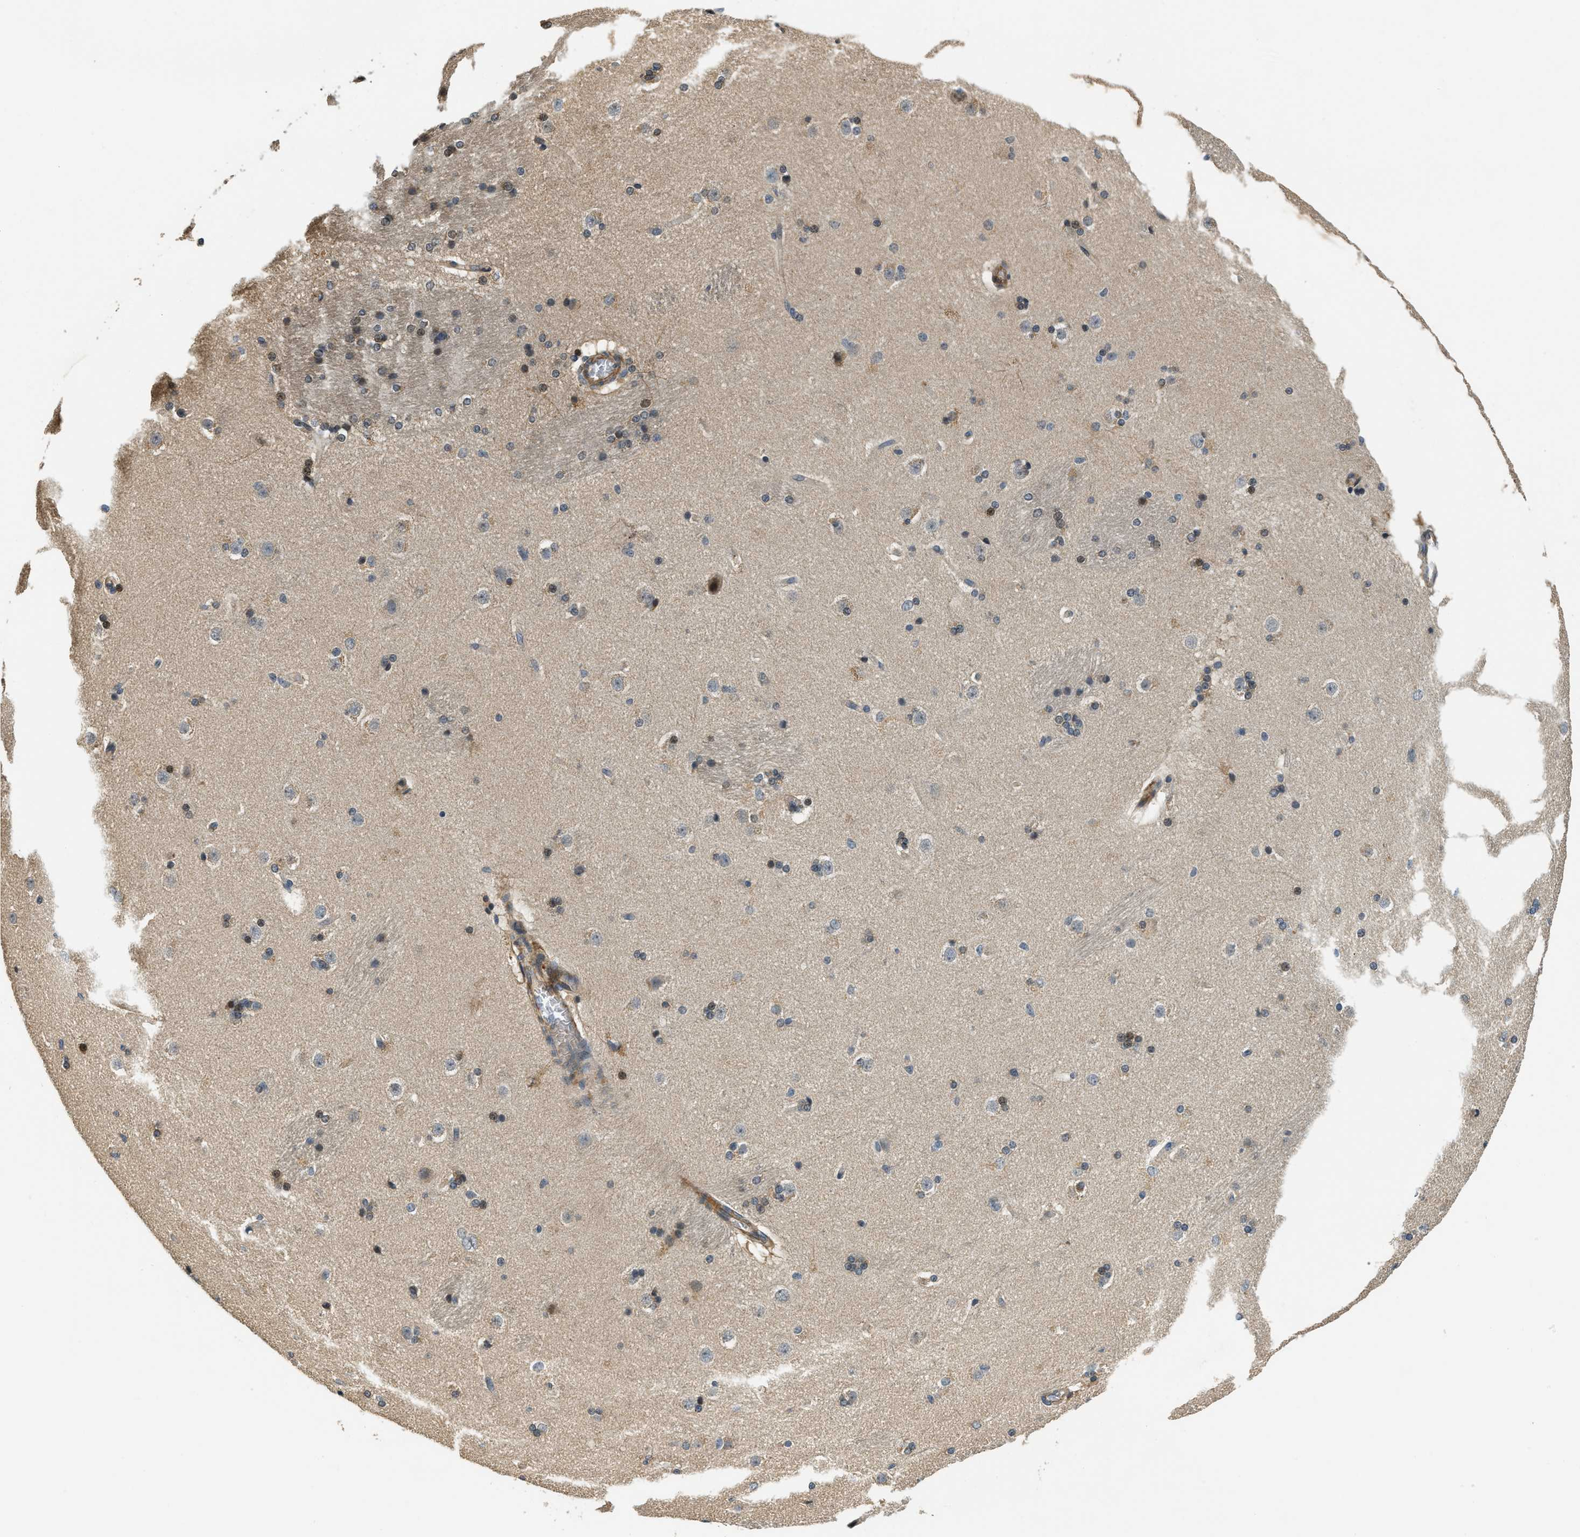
{"staining": {"intensity": "moderate", "quantity": "<25%", "location": "cytoplasmic/membranous,nuclear"}, "tissue": "caudate", "cell_type": "Glial cells", "image_type": "normal", "snomed": [{"axis": "morphology", "description": "Normal tissue, NOS"}, {"axis": "topography", "description": "Lateral ventricle wall"}], "caption": "Immunohistochemical staining of unremarkable caudate displays low levels of moderate cytoplasmic/membranous,nuclear expression in about <25% of glial cells. (Stains: DAB in brown, nuclei in blue, Microscopy: brightfield microscopy at high magnification).", "gene": "ALOX12", "patient": {"sex": "female", "age": 19}}